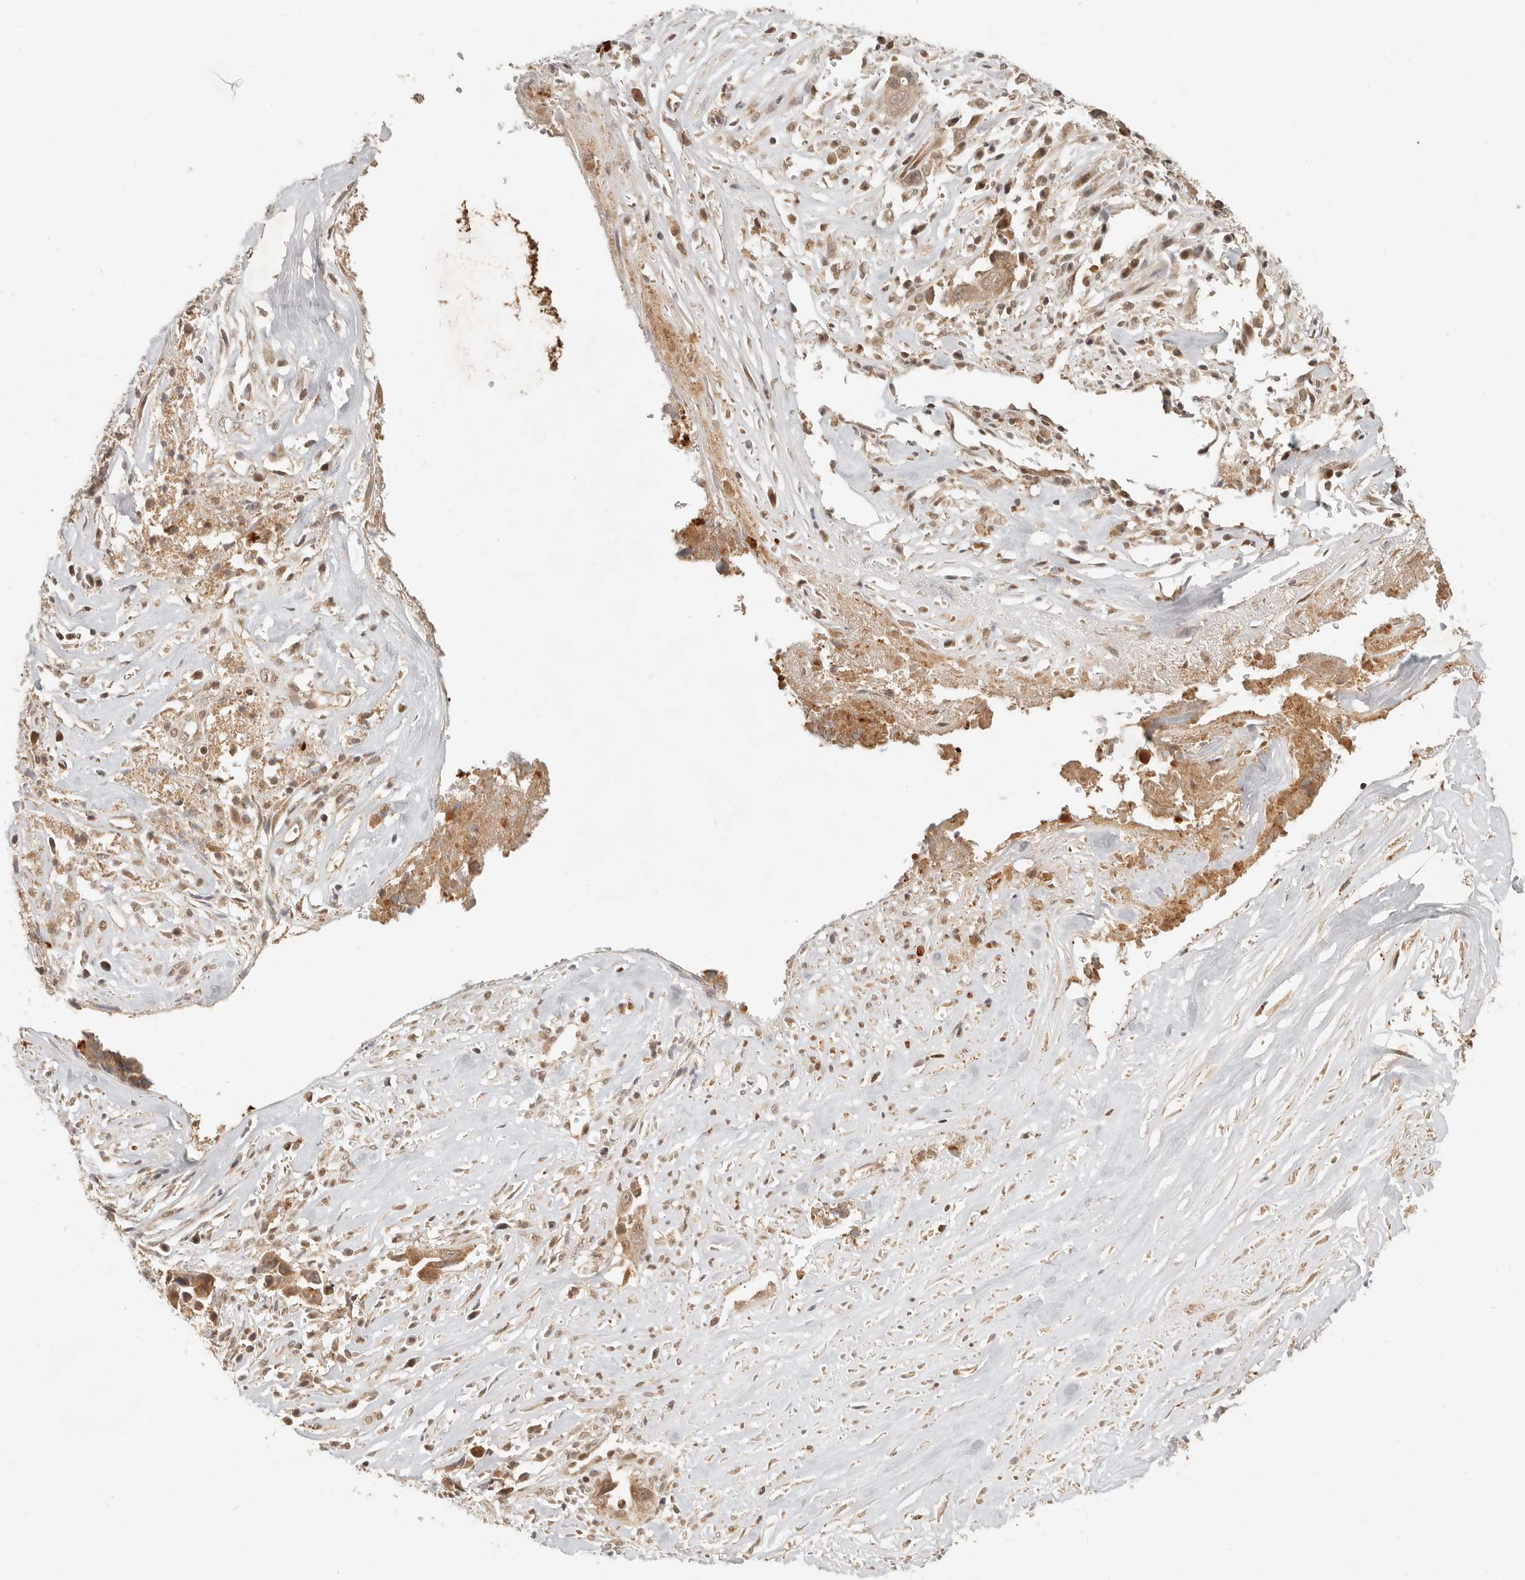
{"staining": {"intensity": "moderate", "quantity": ">75%", "location": "cytoplasmic/membranous"}, "tissue": "liver cancer", "cell_type": "Tumor cells", "image_type": "cancer", "snomed": [{"axis": "morphology", "description": "Cholangiocarcinoma"}, {"axis": "topography", "description": "Liver"}], "caption": "Moderate cytoplasmic/membranous positivity is seen in about >75% of tumor cells in liver cancer (cholangiocarcinoma).", "gene": "BAALC", "patient": {"sex": "female", "age": 79}}